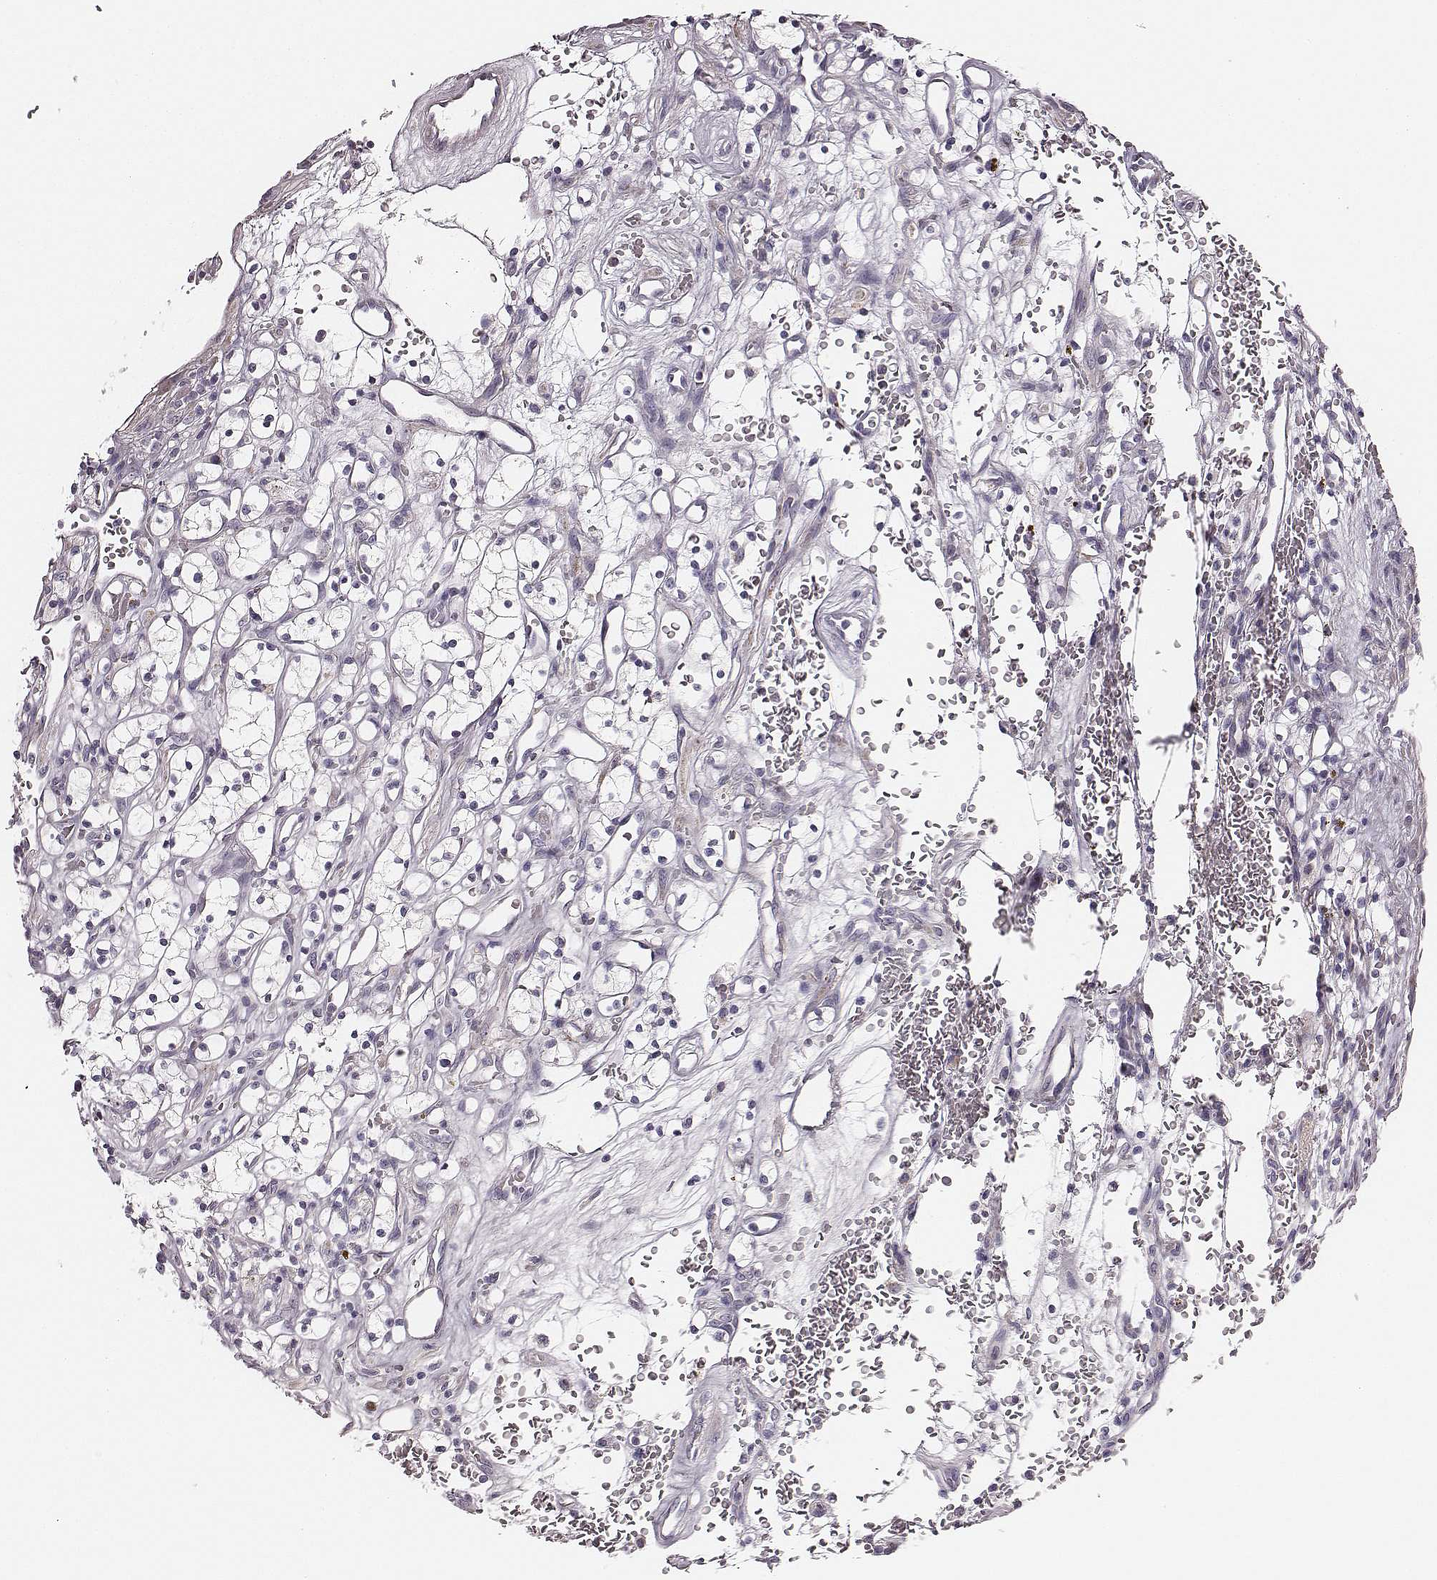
{"staining": {"intensity": "negative", "quantity": "none", "location": "none"}, "tissue": "renal cancer", "cell_type": "Tumor cells", "image_type": "cancer", "snomed": [{"axis": "morphology", "description": "Adenocarcinoma, NOS"}, {"axis": "topography", "description": "Kidney"}], "caption": "There is no significant expression in tumor cells of renal adenocarcinoma.", "gene": "UBL4B", "patient": {"sex": "female", "age": 64}}